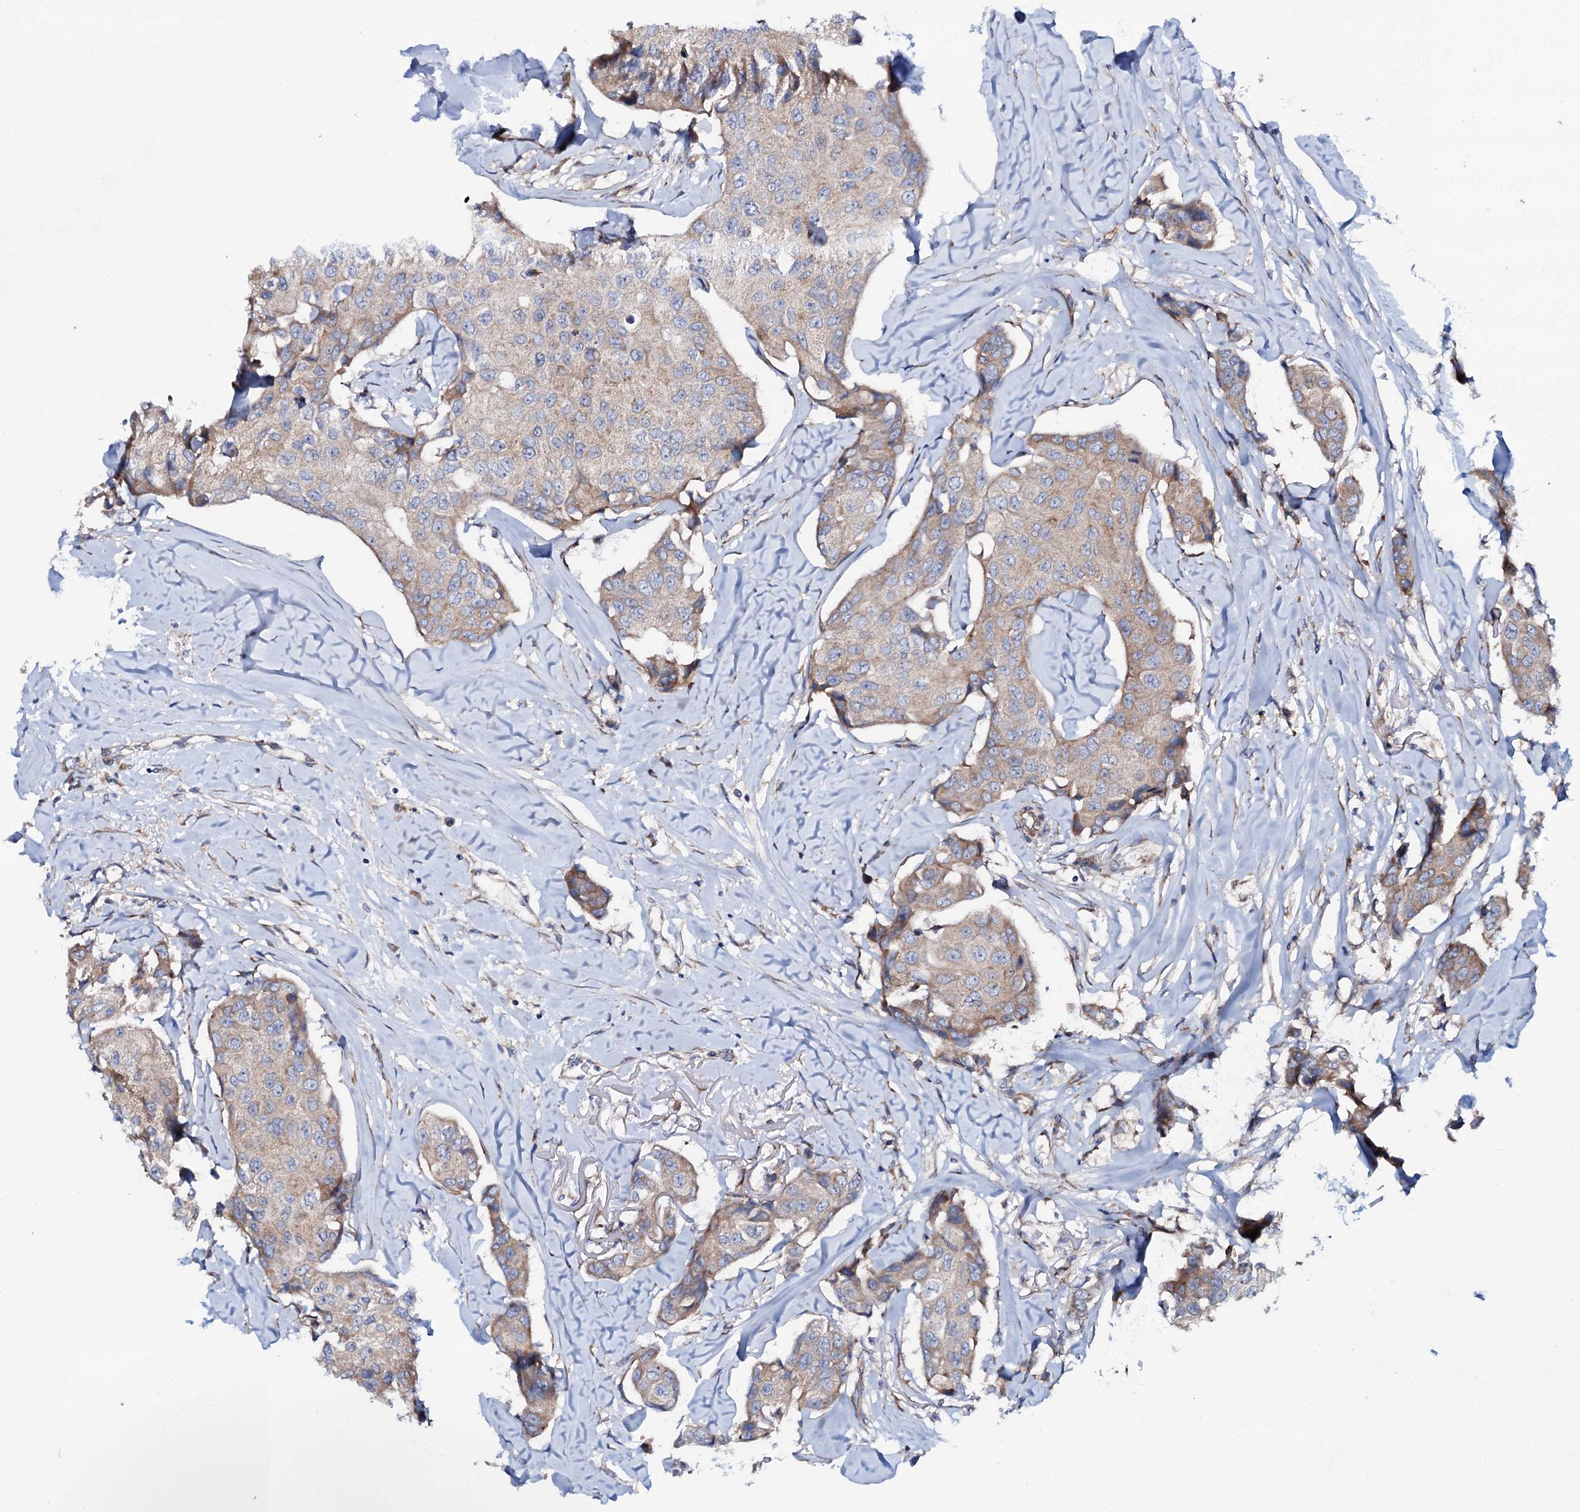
{"staining": {"intensity": "weak", "quantity": "25%-75%", "location": "cytoplasmic/membranous"}, "tissue": "breast cancer", "cell_type": "Tumor cells", "image_type": "cancer", "snomed": [{"axis": "morphology", "description": "Duct carcinoma"}, {"axis": "topography", "description": "Breast"}], "caption": "High-magnification brightfield microscopy of breast intraductal carcinoma stained with DAB (brown) and counterstained with hematoxylin (blue). tumor cells exhibit weak cytoplasmic/membranous positivity is seen in about25%-75% of cells.", "gene": "STARD13", "patient": {"sex": "female", "age": 80}}